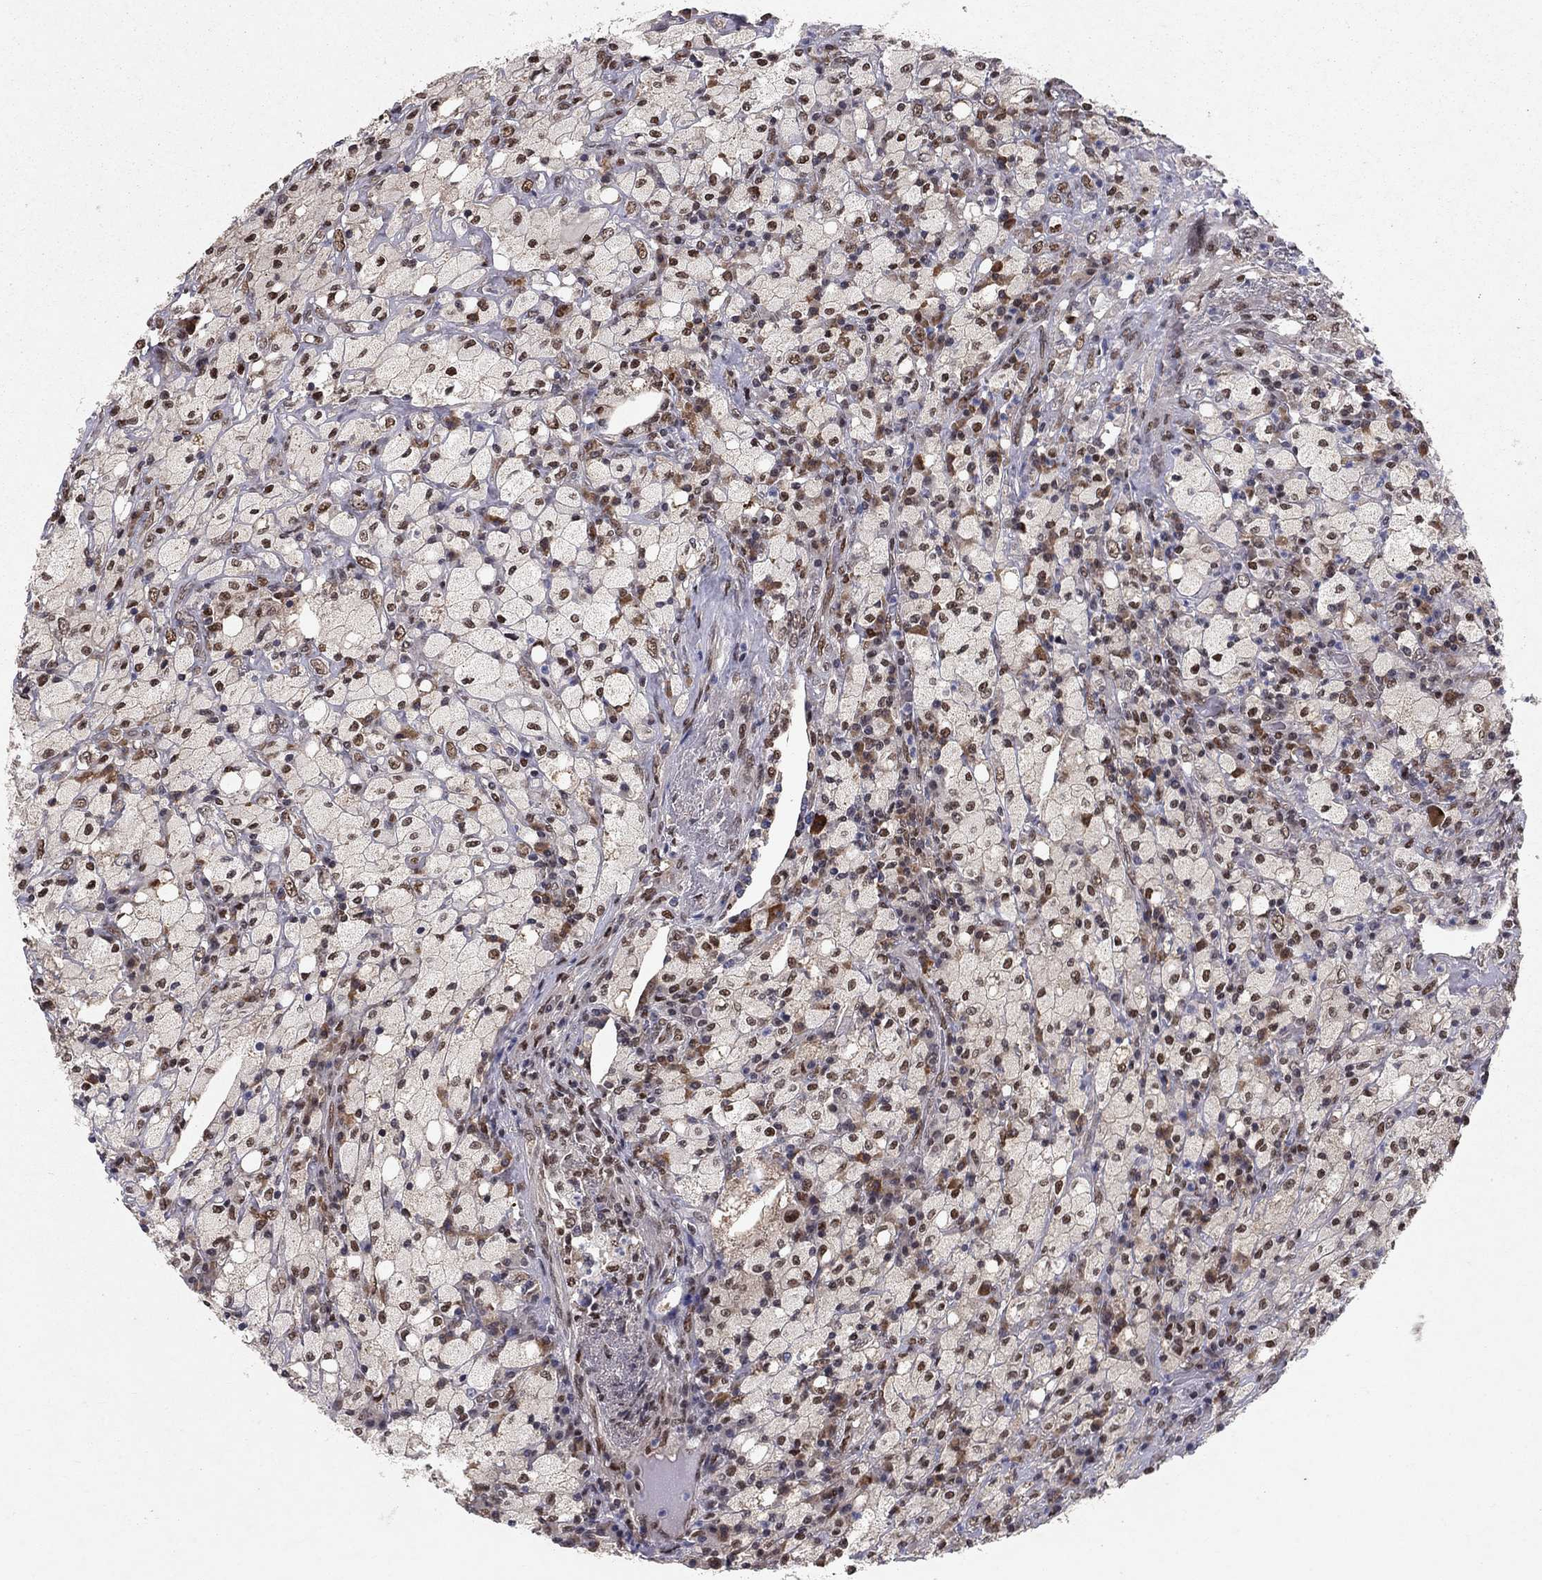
{"staining": {"intensity": "moderate", "quantity": "25%-75%", "location": "nuclear"}, "tissue": "testis cancer", "cell_type": "Tumor cells", "image_type": "cancer", "snomed": [{"axis": "morphology", "description": "Necrosis, NOS"}, {"axis": "morphology", "description": "Carcinoma, Embryonal, NOS"}, {"axis": "topography", "description": "Testis"}], "caption": "Immunohistochemical staining of human testis cancer displays medium levels of moderate nuclear staining in approximately 25%-75% of tumor cells. Using DAB (3,3'-diaminobenzidine) (brown) and hematoxylin (blue) stains, captured at high magnification using brightfield microscopy.", "gene": "CRTC1", "patient": {"sex": "male", "age": 19}}